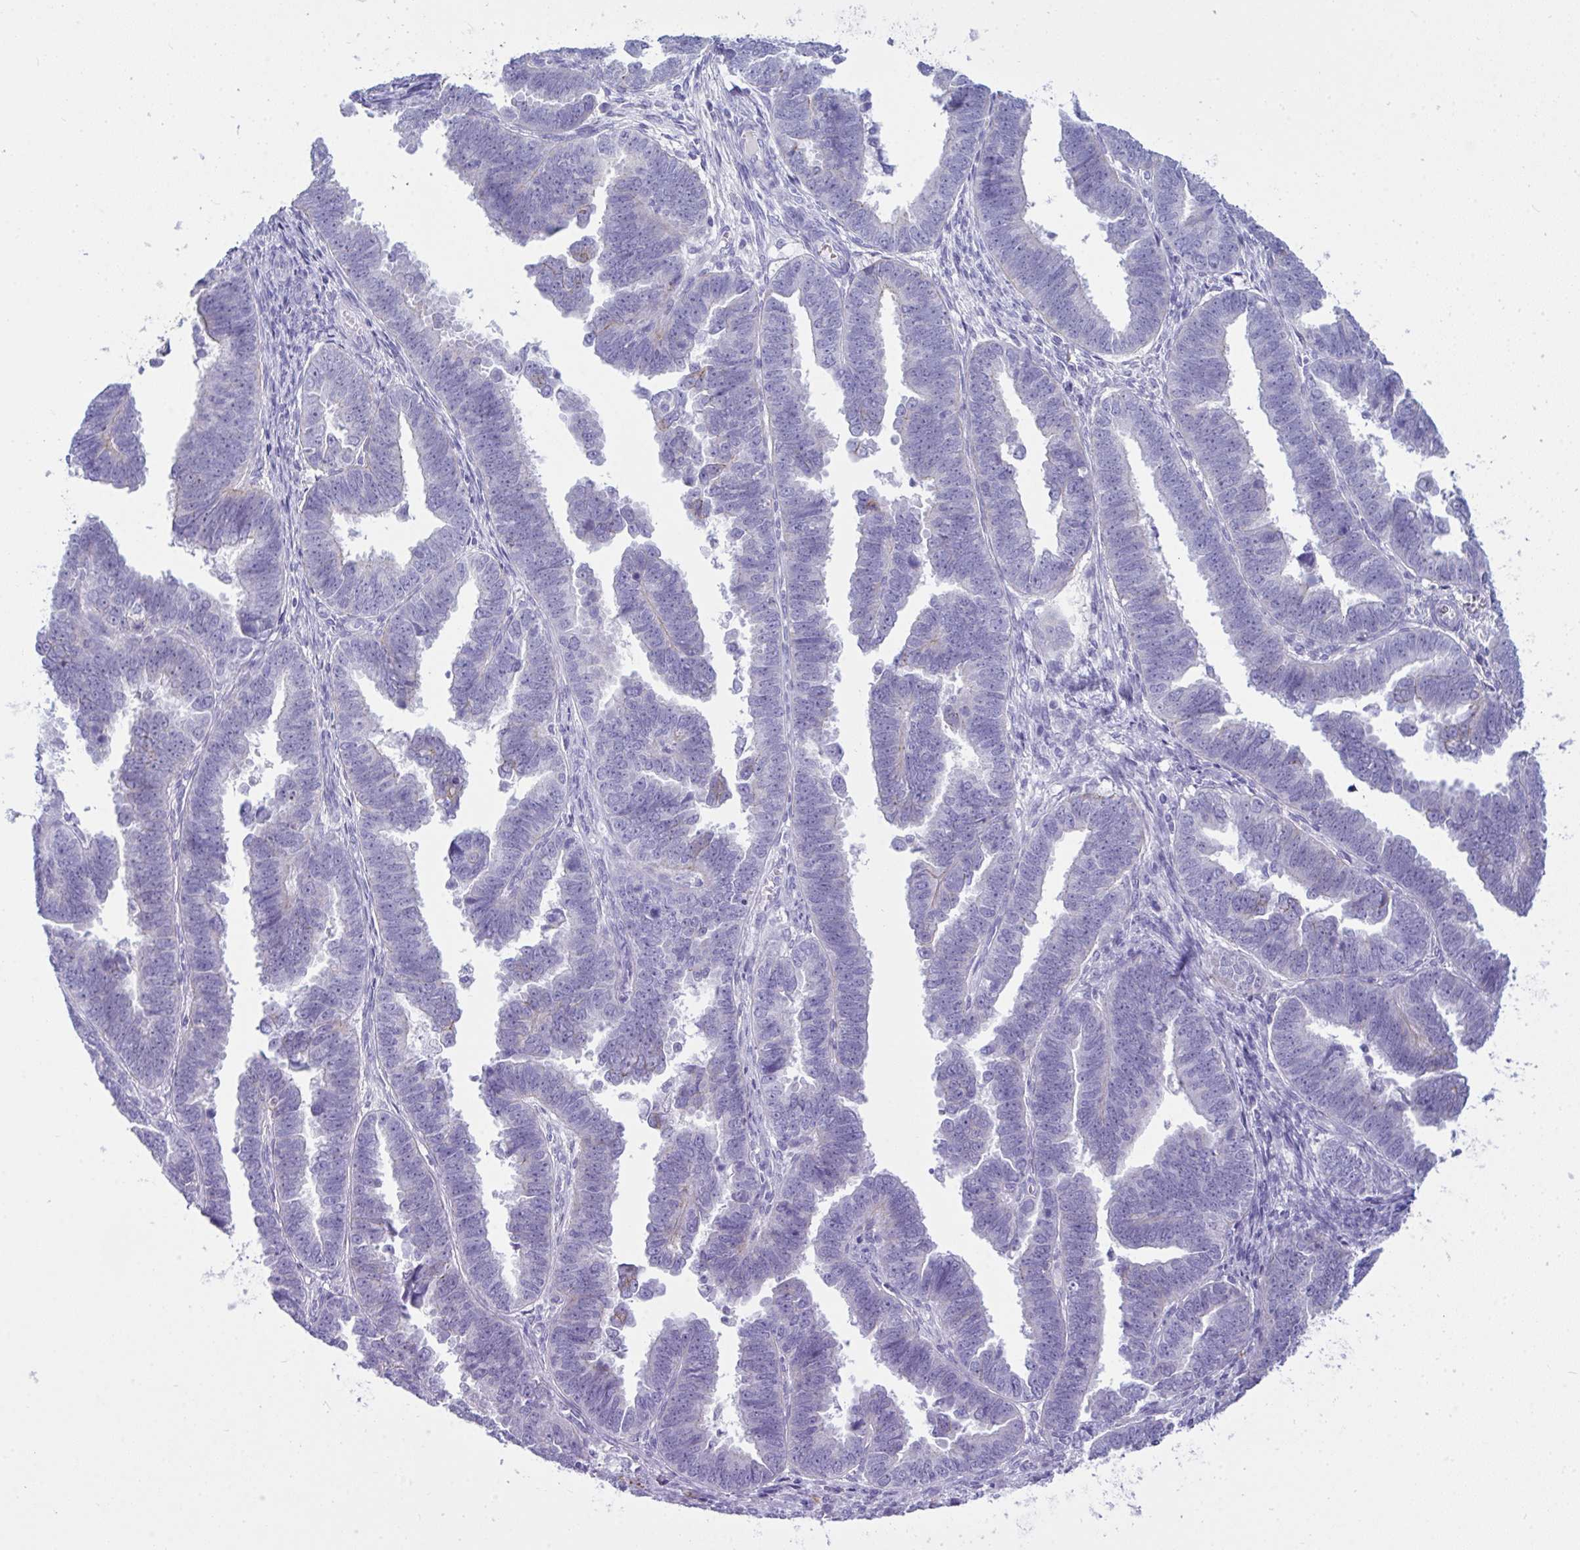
{"staining": {"intensity": "negative", "quantity": "none", "location": "none"}, "tissue": "endometrial cancer", "cell_type": "Tumor cells", "image_type": "cancer", "snomed": [{"axis": "morphology", "description": "Adenocarcinoma, NOS"}, {"axis": "topography", "description": "Endometrium"}], "caption": "This photomicrograph is of endometrial cancer (adenocarcinoma) stained with immunohistochemistry to label a protein in brown with the nuclei are counter-stained blue. There is no positivity in tumor cells. Brightfield microscopy of immunohistochemistry stained with DAB (3,3'-diaminobenzidine) (brown) and hematoxylin (blue), captured at high magnification.", "gene": "GLB1L2", "patient": {"sex": "female", "age": 75}}